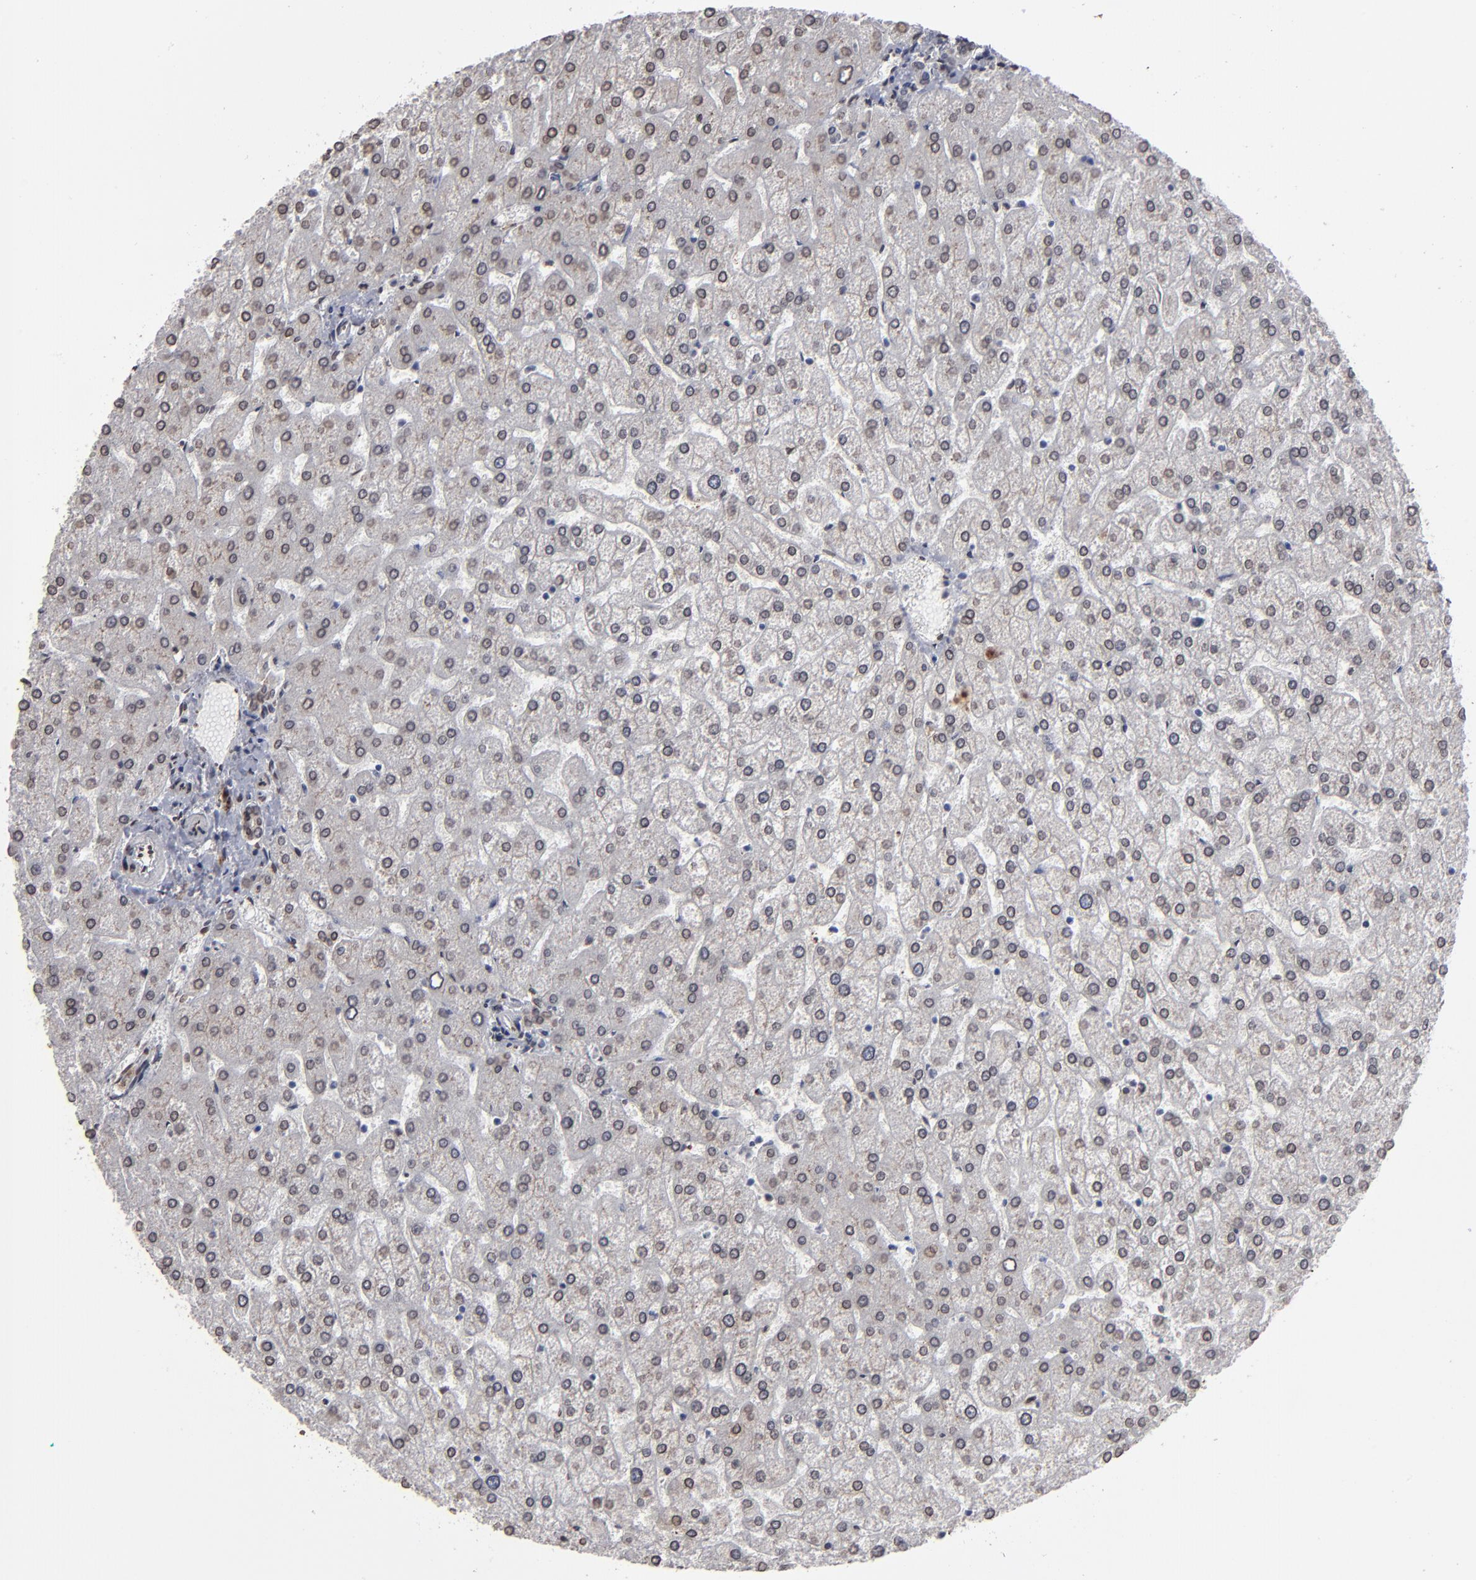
{"staining": {"intensity": "negative", "quantity": "none", "location": "none"}, "tissue": "liver", "cell_type": "Cholangiocytes", "image_type": "normal", "snomed": [{"axis": "morphology", "description": "Normal tissue, NOS"}, {"axis": "topography", "description": "Liver"}], "caption": "Immunohistochemical staining of benign liver reveals no significant positivity in cholangiocytes. (DAB (3,3'-diaminobenzidine) IHC with hematoxylin counter stain).", "gene": "BAZ1A", "patient": {"sex": "female", "age": 32}}